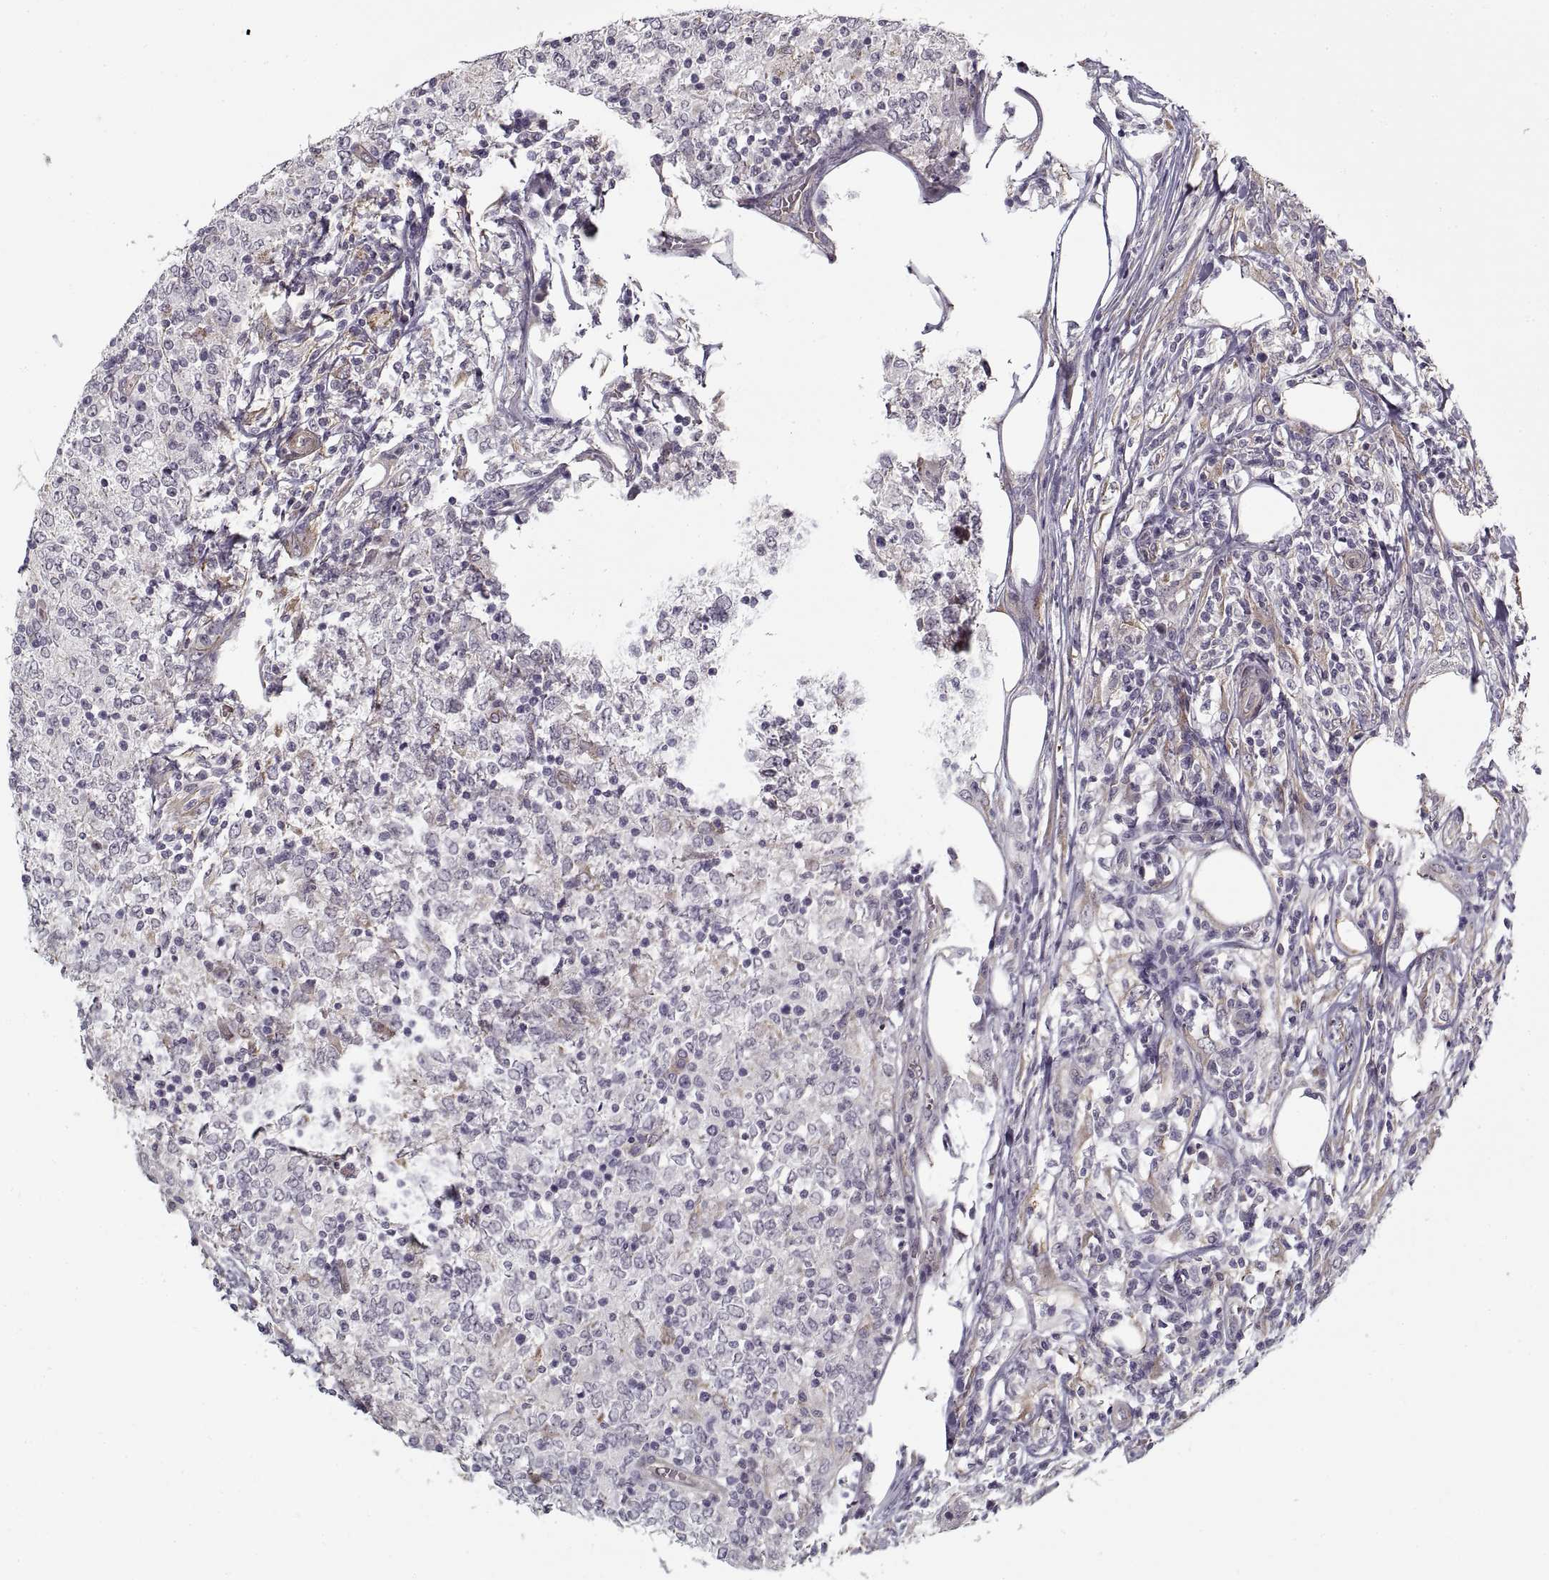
{"staining": {"intensity": "negative", "quantity": "none", "location": "none"}, "tissue": "lymphoma", "cell_type": "Tumor cells", "image_type": "cancer", "snomed": [{"axis": "morphology", "description": "Malignant lymphoma, non-Hodgkin's type, High grade"}, {"axis": "topography", "description": "Lymph node"}], "caption": "Histopathology image shows no significant protein staining in tumor cells of lymphoma.", "gene": "LAMB2", "patient": {"sex": "female", "age": 84}}